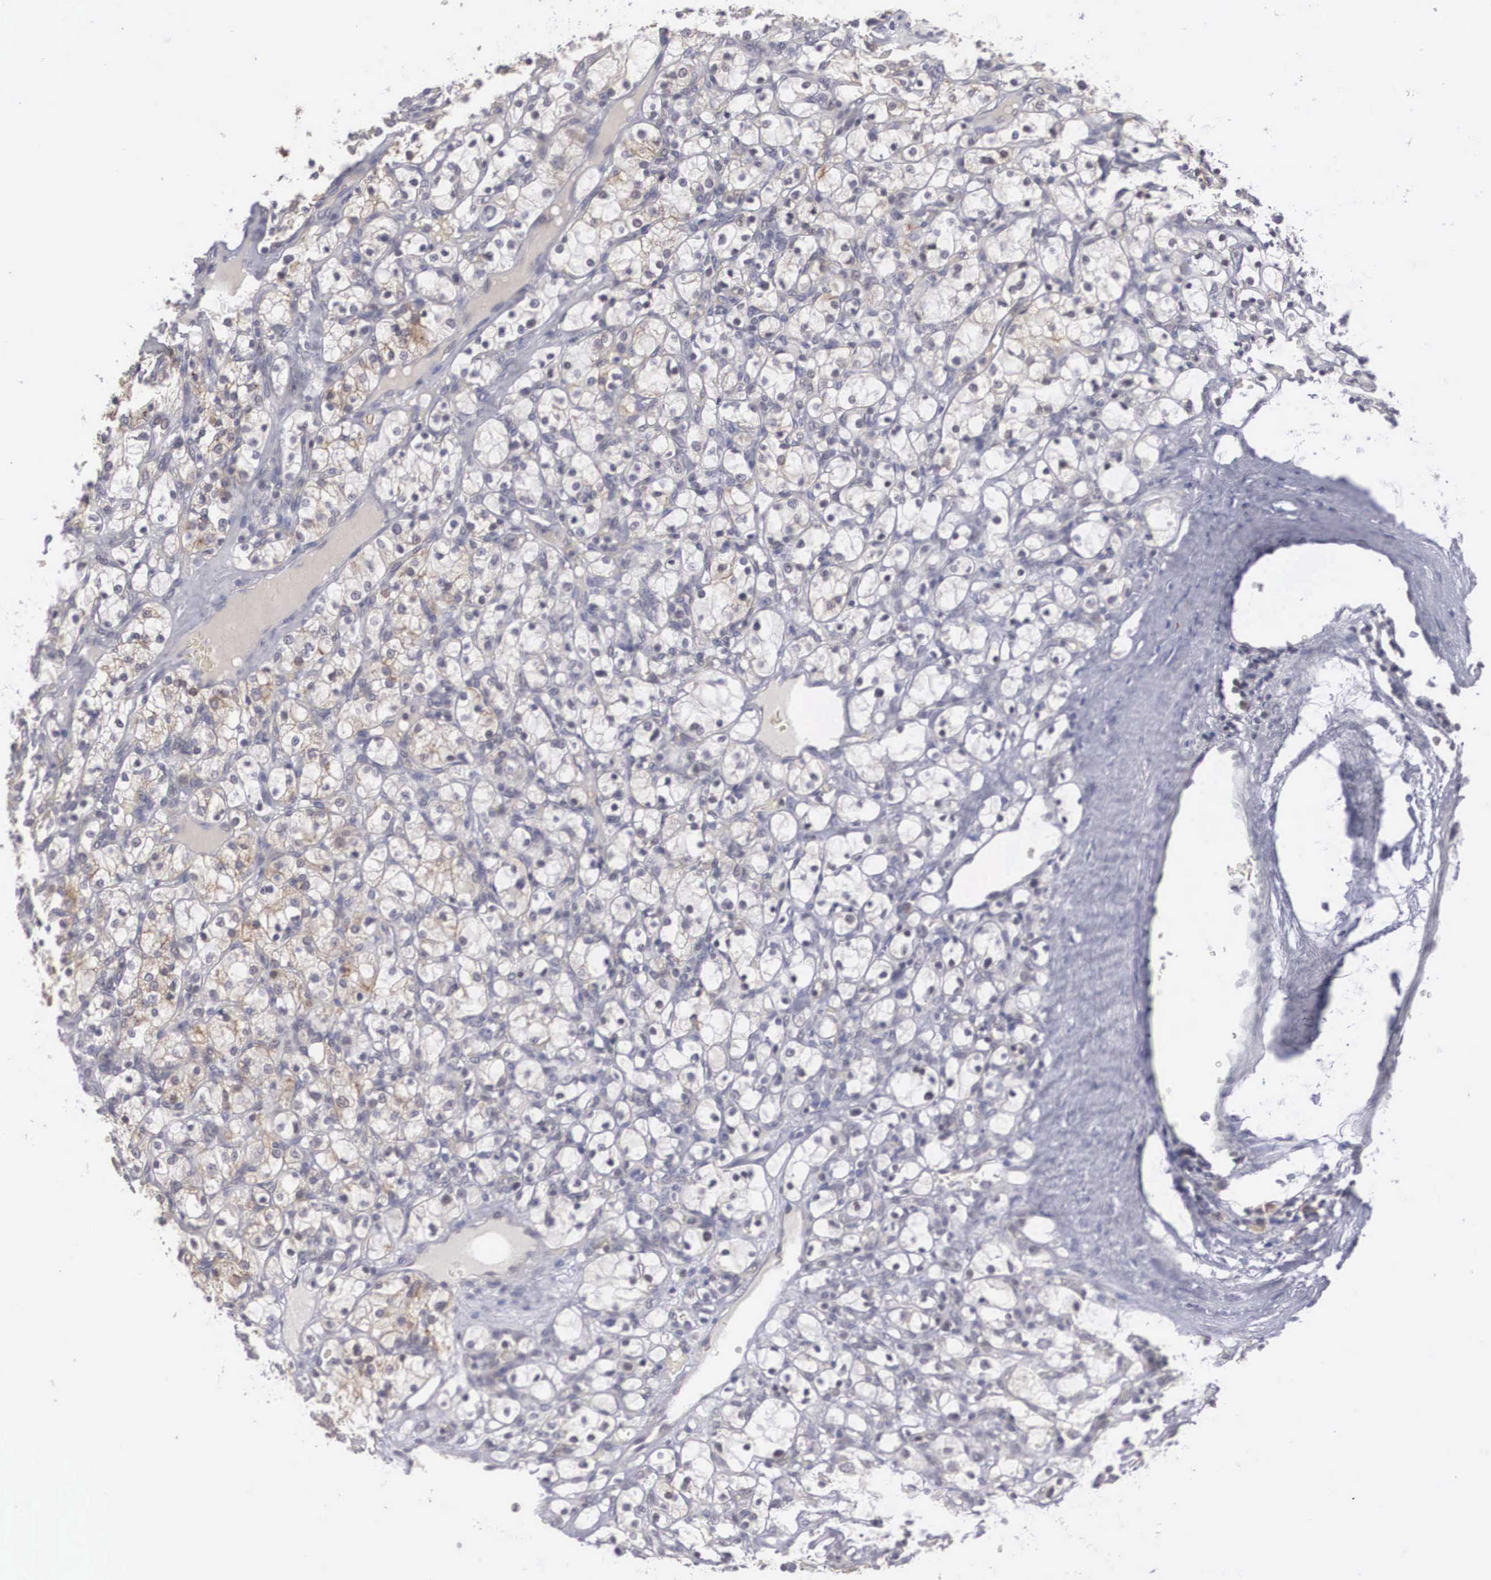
{"staining": {"intensity": "weak", "quantity": "25%-75%", "location": "cytoplasmic/membranous"}, "tissue": "renal cancer", "cell_type": "Tumor cells", "image_type": "cancer", "snomed": [{"axis": "morphology", "description": "Adenocarcinoma, NOS"}, {"axis": "topography", "description": "Kidney"}], "caption": "Immunohistochemical staining of human renal cancer shows low levels of weak cytoplasmic/membranous protein staining in approximately 25%-75% of tumor cells. (Brightfield microscopy of DAB IHC at high magnification).", "gene": "WDR89", "patient": {"sex": "female", "age": 83}}